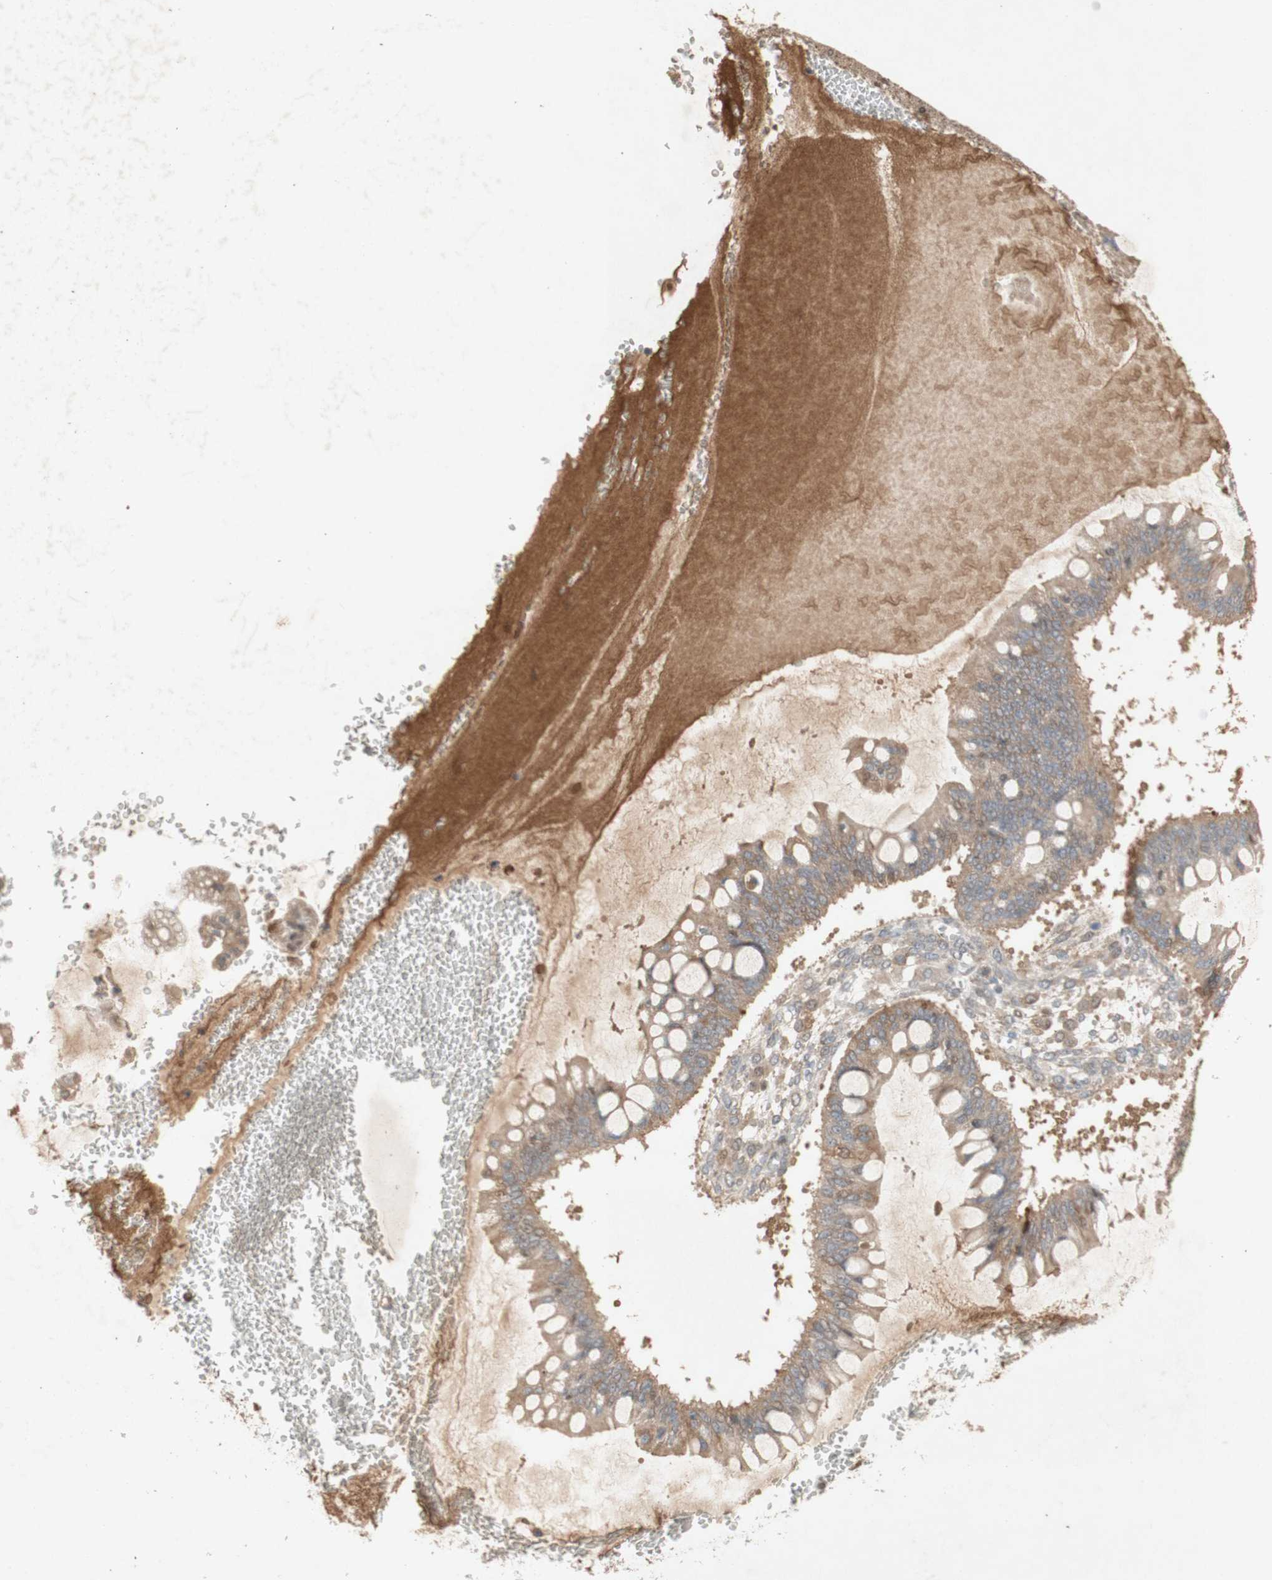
{"staining": {"intensity": "weak", "quantity": "25%-75%", "location": "cytoplasmic/membranous"}, "tissue": "ovarian cancer", "cell_type": "Tumor cells", "image_type": "cancer", "snomed": [{"axis": "morphology", "description": "Cystadenocarcinoma, mucinous, NOS"}, {"axis": "topography", "description": "Ovary"}], "caption": "A micrograph of ovarian mucinous cystadenocarcinoma stained for a protein displays weak cytoplasmic/membranous brown staining in tumor cells.", "gene": "NRG4", "patient": {"sex": "female", "age": 73}}